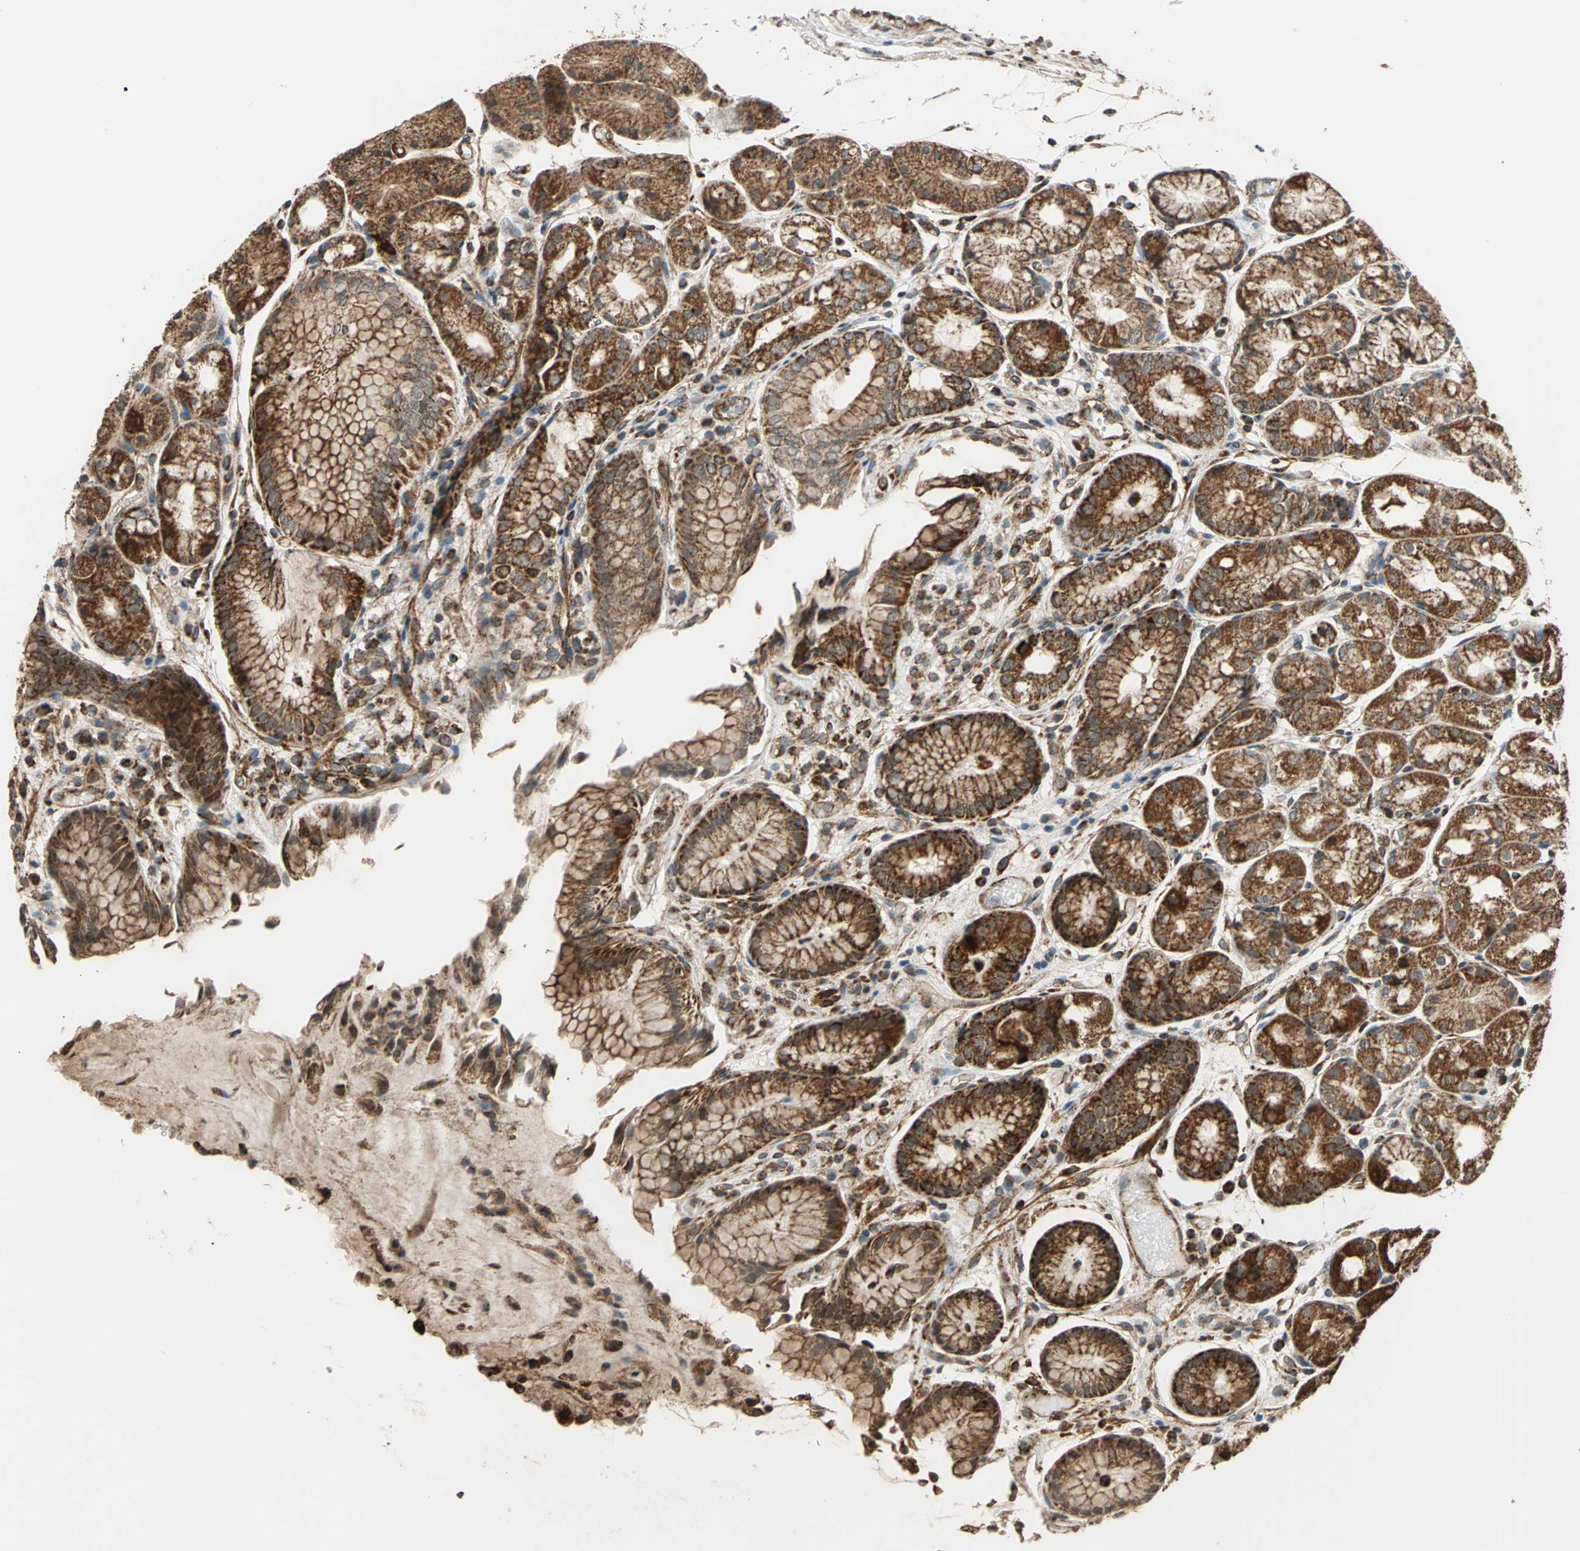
{"staining": {"intensity": "strong", "quantity": ">75%", "location": "cytoplasmic/membranous"}, "tissue": "stomach", "cell_type": "Glandular cells", "image_type": "normal", "snomed": [{"axis": "morphology", "description": "Normal tissue, NOS"}, {"axis": "topography", "description": "Stomach, upper"}], "caption": "Protein expression analysis of unremarkable human stomach reveals strong cytoplasmic/membranous staining in approximately >75% of glandular cells.", "gene": "MRPS22", "patient": {"sex": "male", "age": 72}}